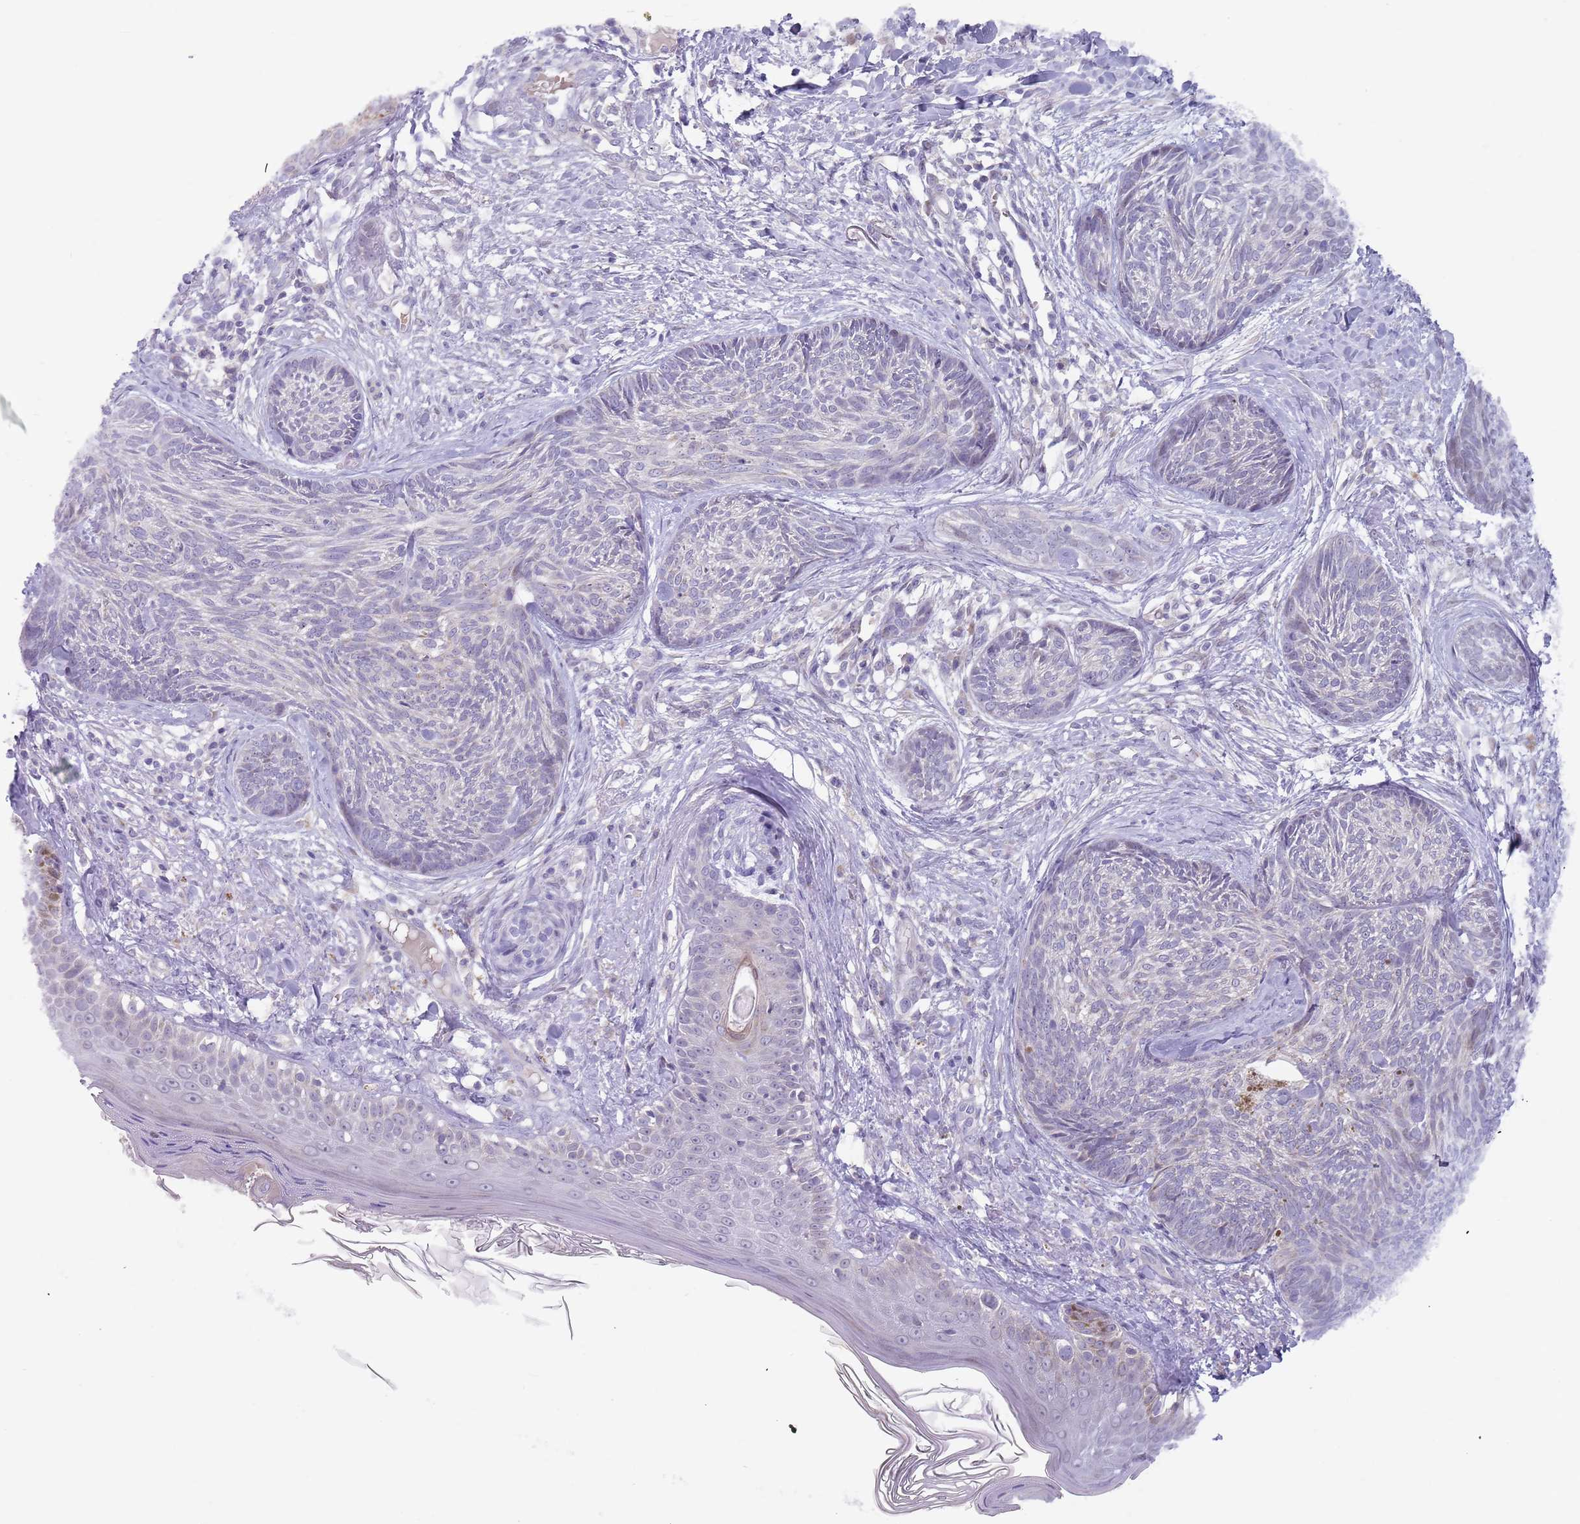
{"staining": {"intensity": "negative", "quantity": "none", "location": "none"}, "tissue": "skin cancer", "cell_type": "Tumor cells", "image_type": "cancer", "snomed": [{"axis": "morphology", "description": "Basal cell carcinoma"}, {"axis": "topography", "description": "Skin"}], "caption": "An IHC image of basal cell carcinoma (skin) is shown. There is no staining in tumor cells of basal cell carcinoma (skin).", "gene": "PRAC1", "patient": {"sex": "male", "age": 73}}